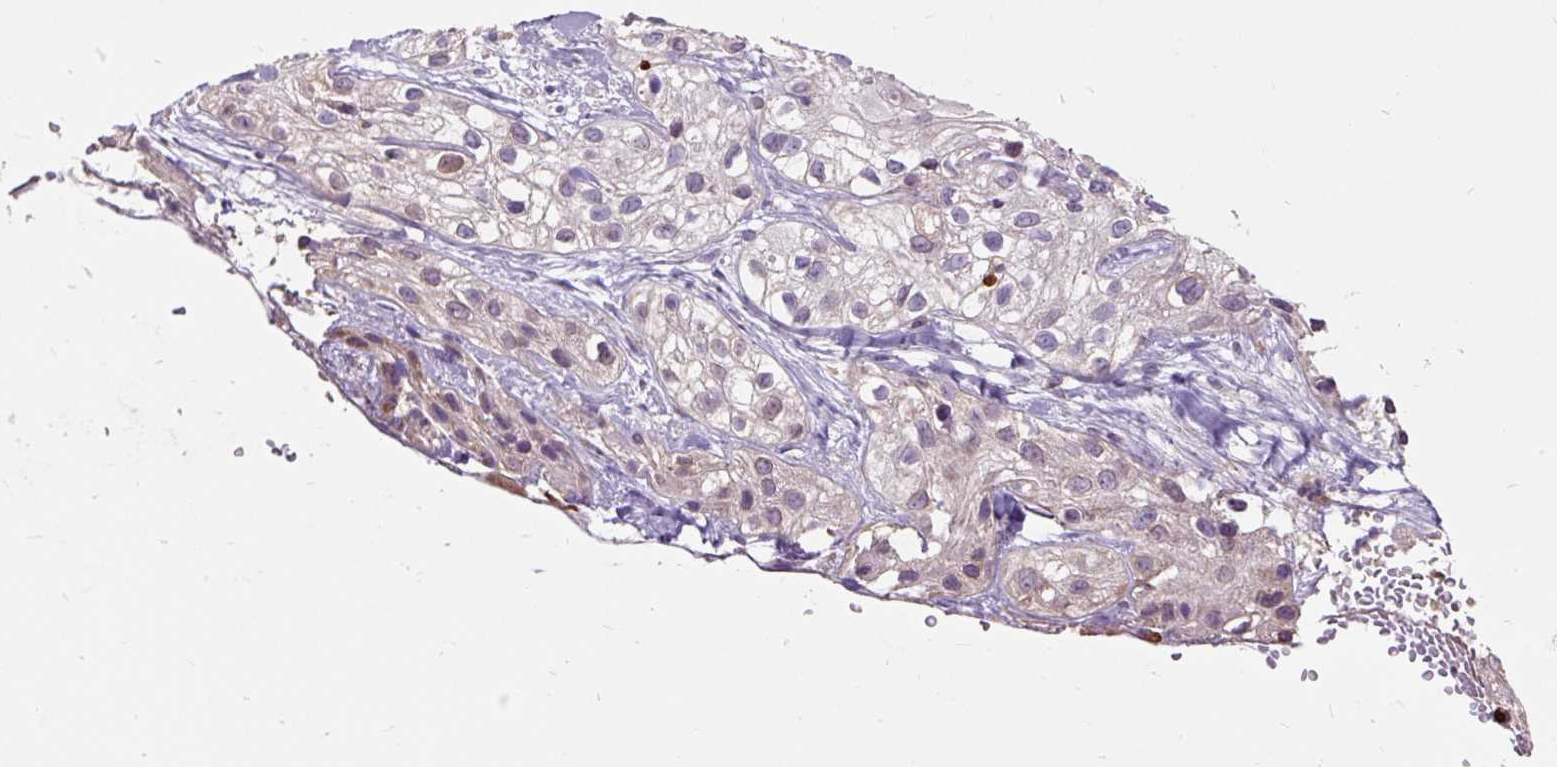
{"staining": {"intensity": "moderate", "quantity": "<25%", "location": "cytoplasmic/membranous"}, "tissue": "skin cancer", "cell_type": "Tumor cells", "image_type": "cancer", "snomed": [{"axis": "morphology", "description": "Squamous cell carcinoma, NOS"}, {"axis": "topography", "description": "Skin"}], "caption": "Immunohistochemical staining of skin squamous cell carcinoma displays low levels of moderate cytoplasmic/membranous staining in about <25% of tumor cells. (DAB IHC, brown staining for protein, blue staining for nuclei).", "gene": "PRIMPOL", "patient": {"sex": "male", "age": 82}}